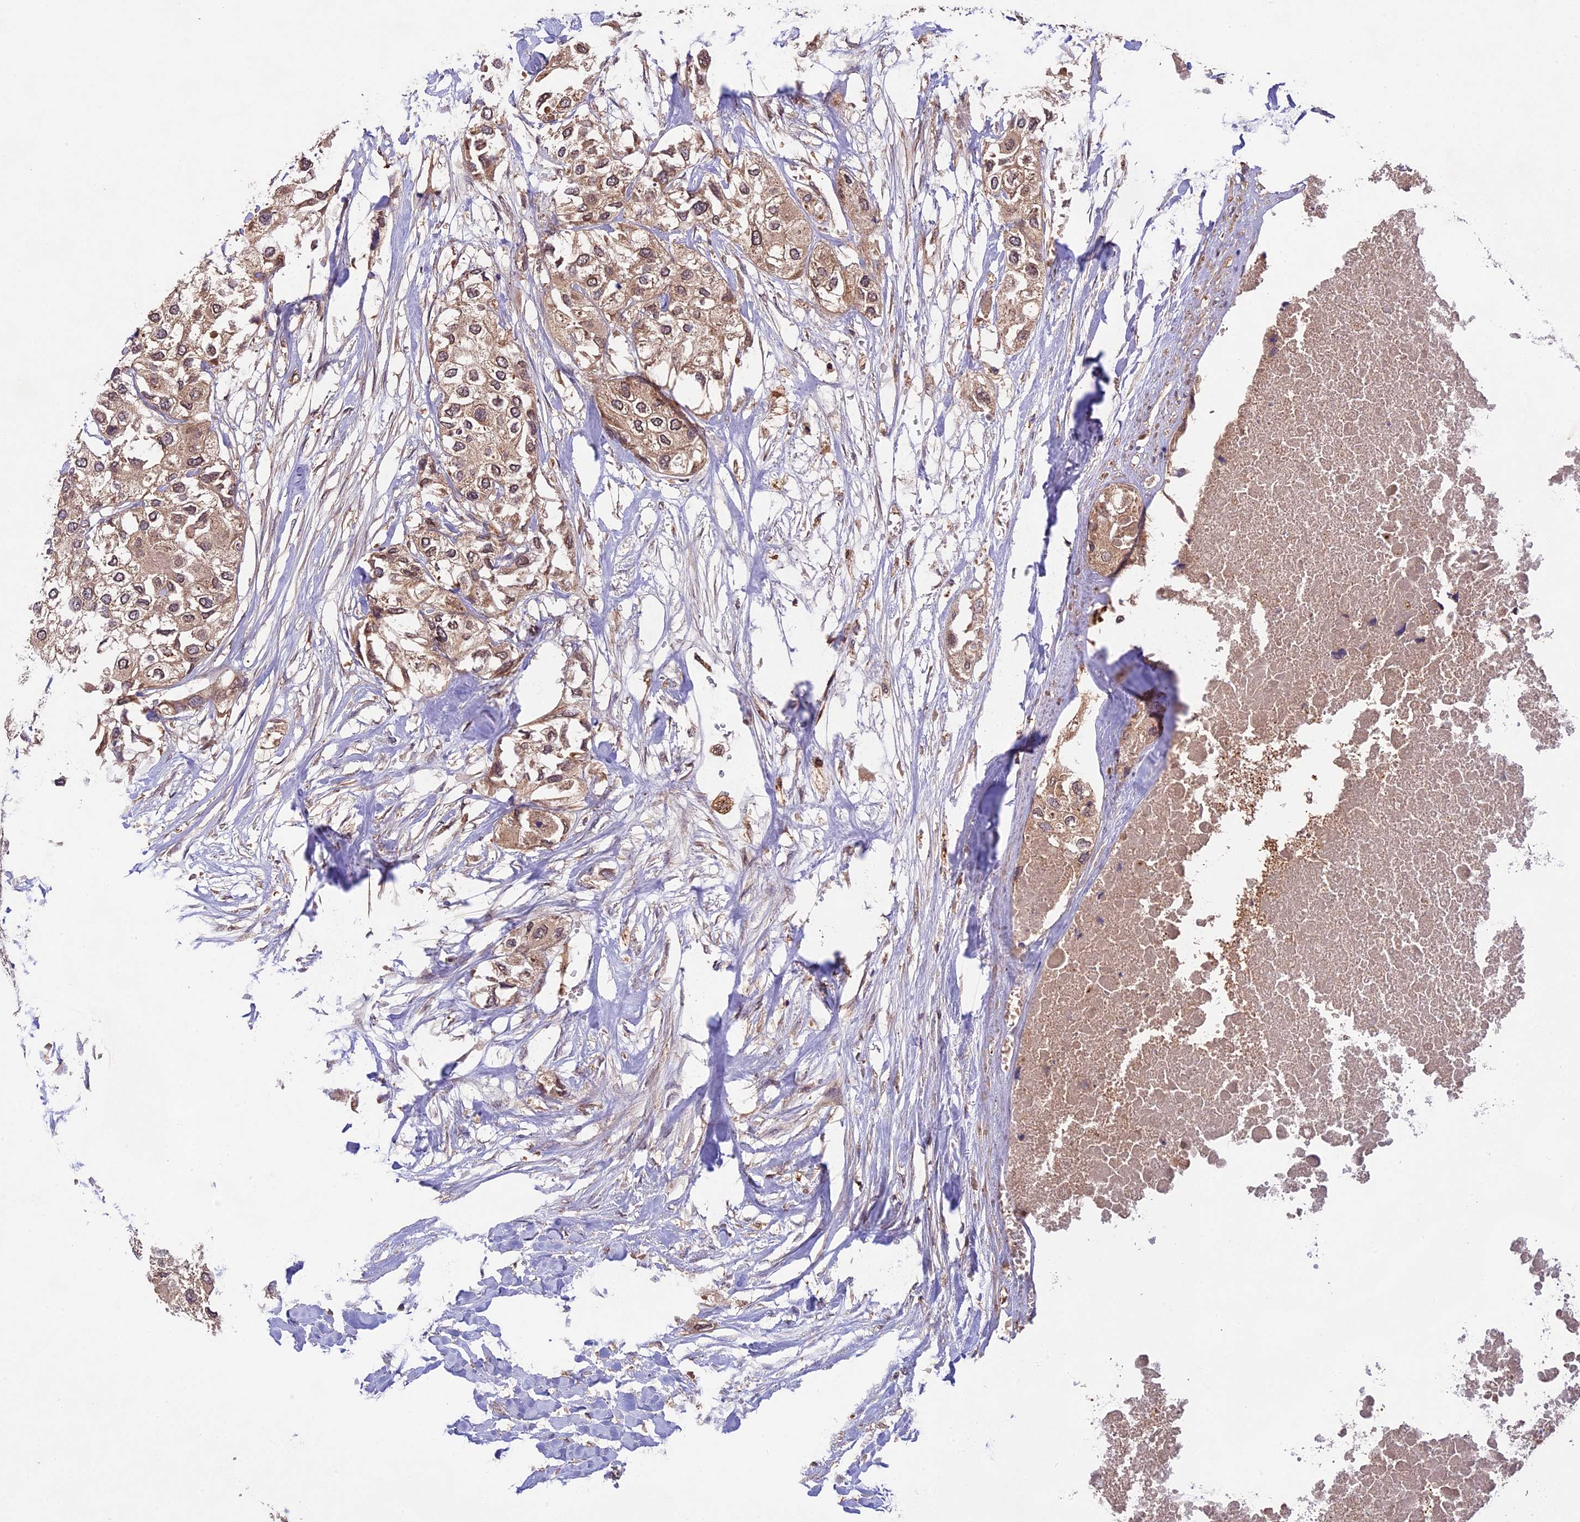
{"staining": {"intensity": "weak", "quantity": ">75%", "location": "cytoplasmic/membranous"}, "tissue": "urothelial cancer", "cell_type": "Tumor cells", "image_type": "cancer", "snomed": [{"axis": "morphology", "description": "Urothelial carcinoma, High grade"}, {"axis": "topography", "description": "Urinary bladder"}], "caption": "A low amount of weak cytoplasmic/membranous staining is present in about >75% of tumor cells in urothelial cancer tissue.", "gene": "CHAC1", "patient": {"sex": "male", "age": 64}}